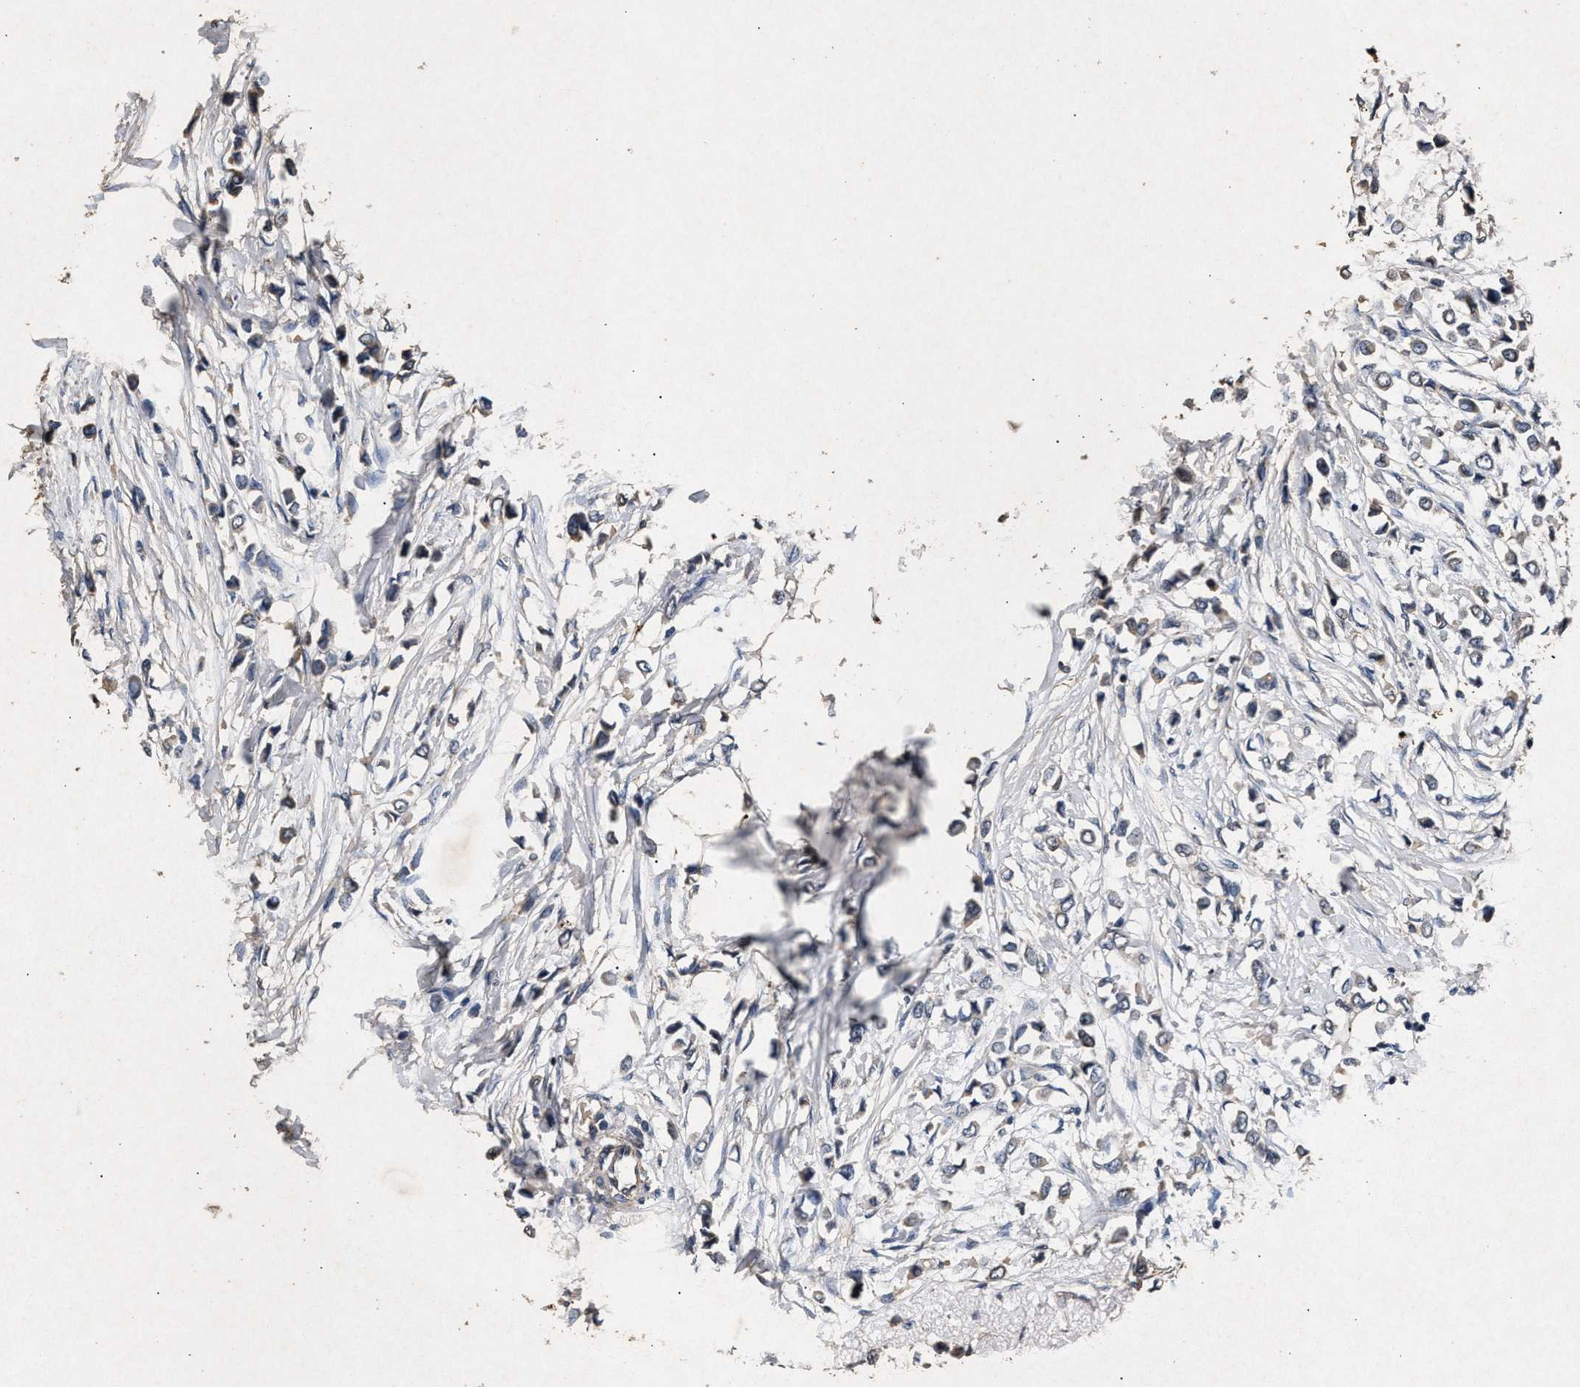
{"staining": {"intensity": "weak", "quantity": "<25%", "location": "cytoplasmic/membranous"}, "tissue": "breast cancer", "cell_type": "Tumor cells", "image_type": "cancer", "snomed": [{"axis": "morphology", "description": "Lobular carcinoma"}, {"axis": "topography", "description": "Breast"}], "caption": "Immunohistochemical staining of human breast cancer (lobular carcinoma) exhibits no significant staining in tumor cells.", "gene": "PPP1CC", "patient": {"sex": "female", "age": 51}}